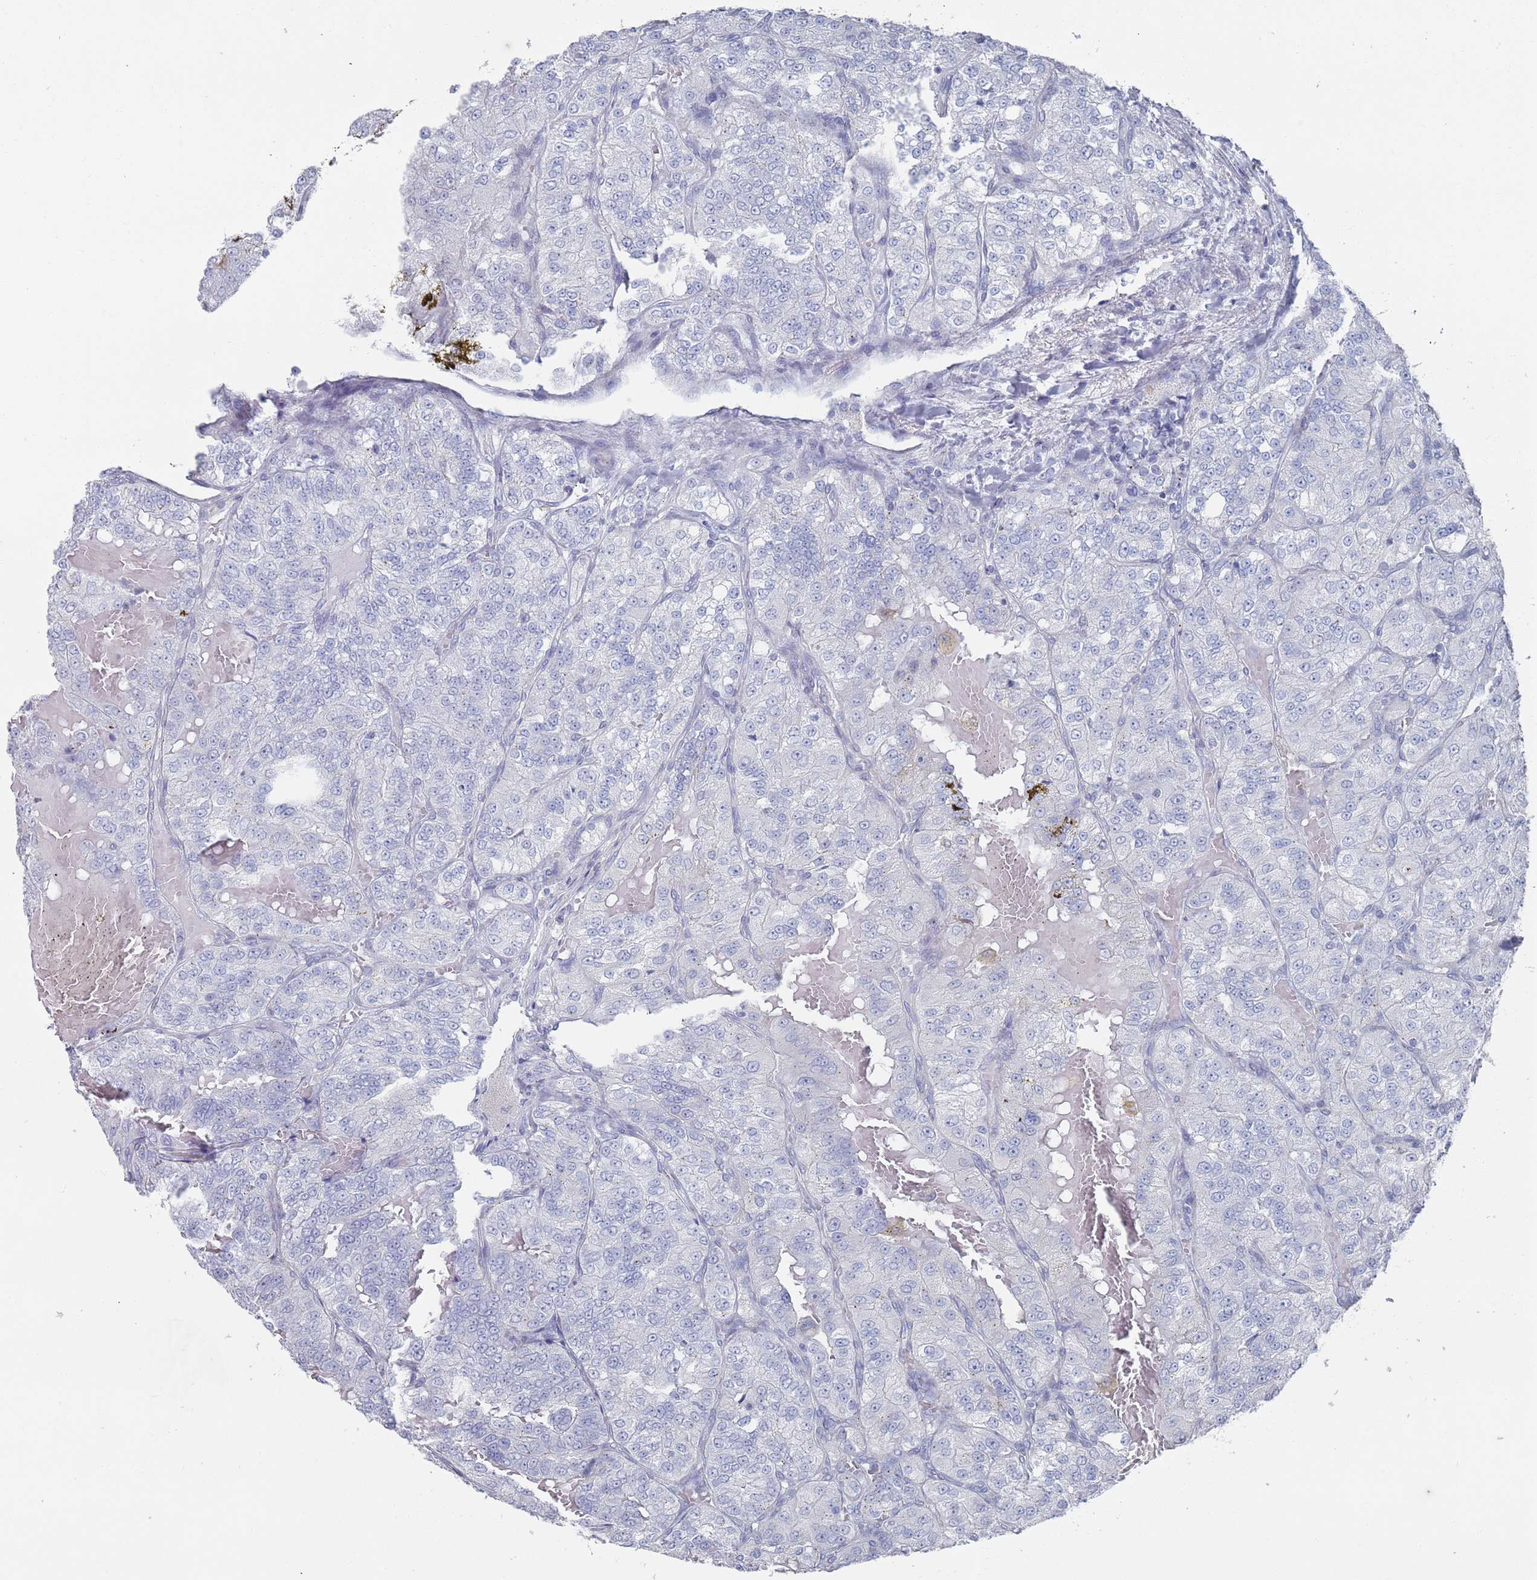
{"staining": {"intensity": "negative", "quantity": "none", "location": "none"}, "tissue": "renal cancer", "cell_type": "Tumor cells", "image_type": "cancer", "snomed": [{"axis": "morphology", "description": "Adenocarcinoma, NOS"}, {"axis": "topography", "description": "Kidney"}], "caption": "Immunohistochemistry of renal cancer (adenocarcinoma) reveals no positivity in tumor cells.", "gene": "MAT1A", "patient": {"sex": "female", "age": 63}}